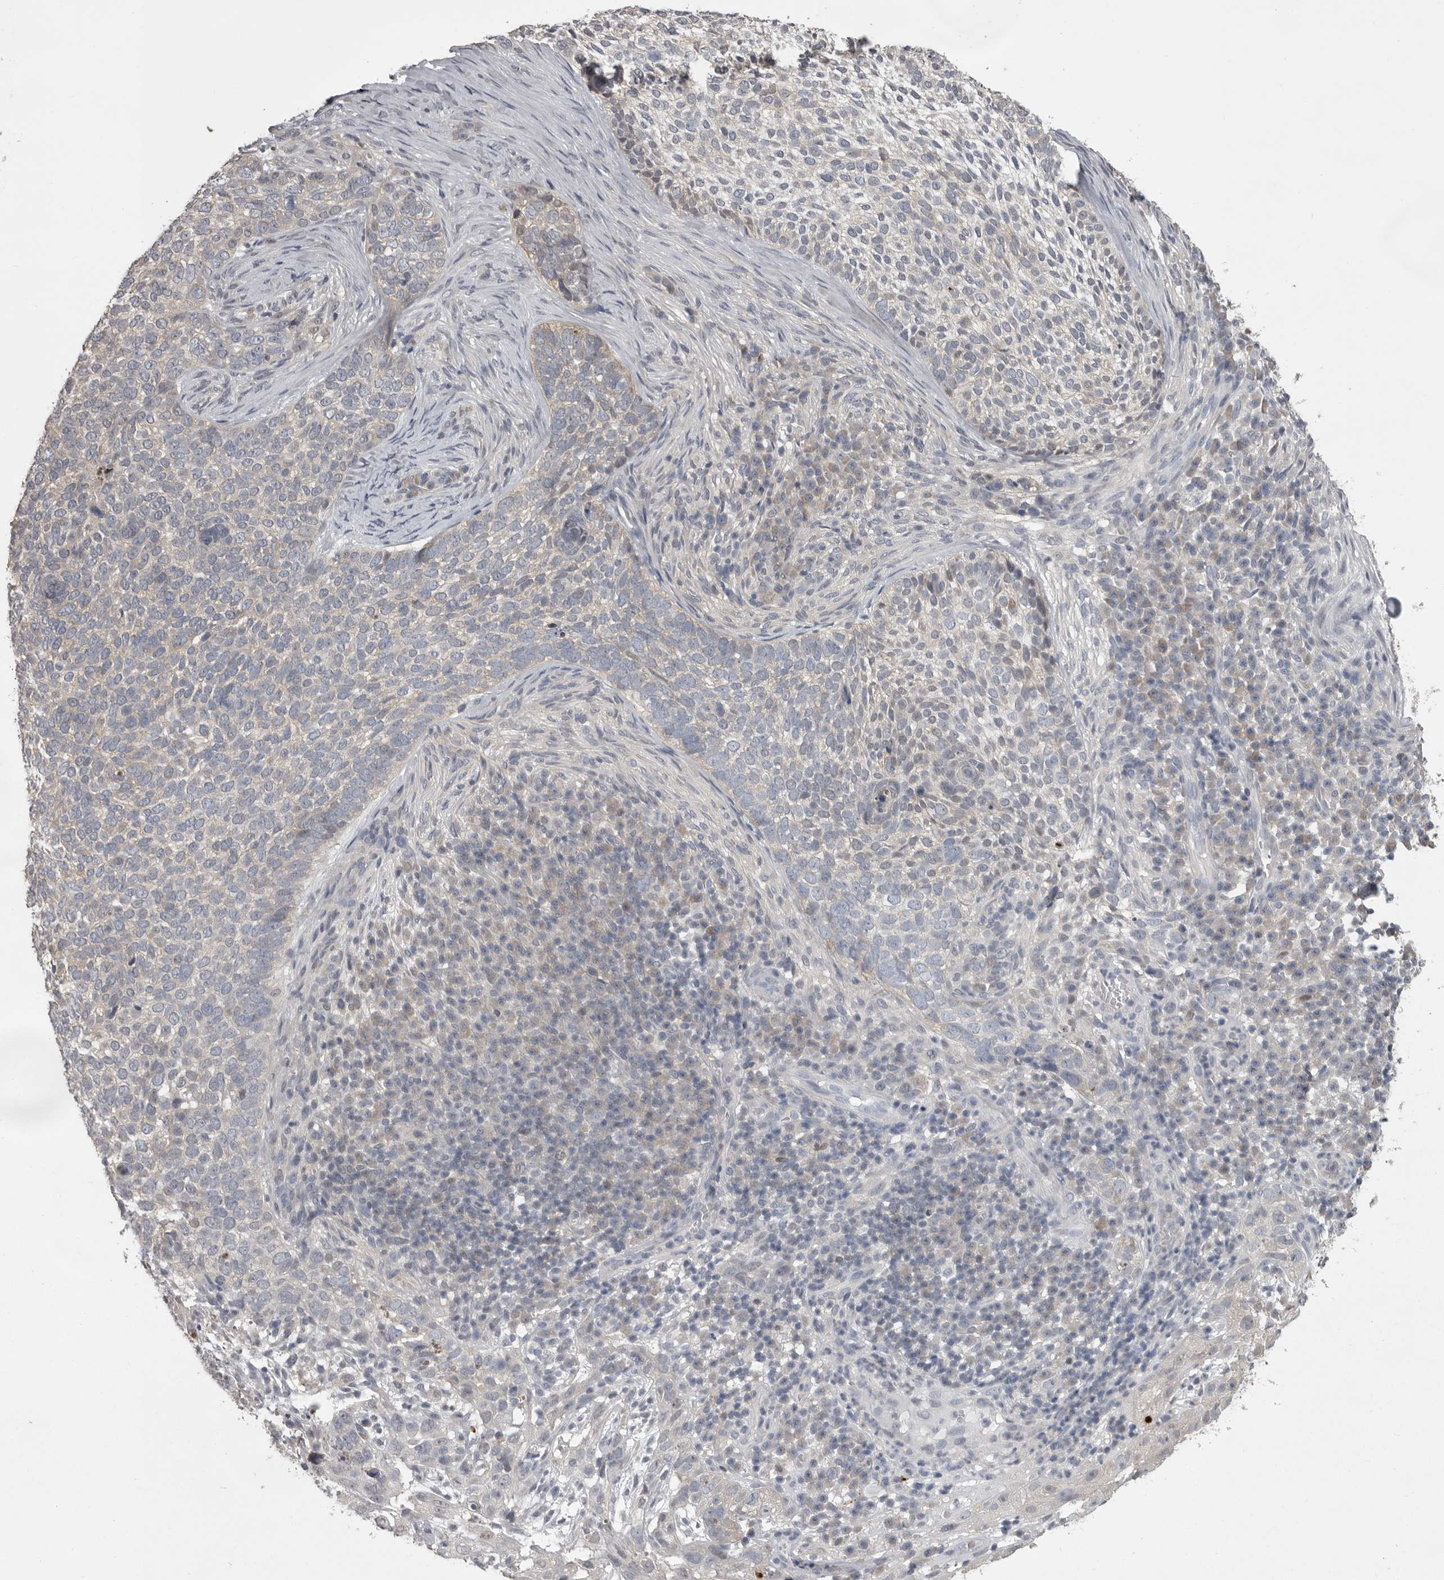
{"staining": {"intensity": "negative", "quantity": "none", "location": "none"}, "tissue": "skin cancer", "cell_type": "Tumor cells", "image_type": "cancer", "snomed": [{"axis": "morphology", "description": "Basal cell carcinoma"}, {"axis": "topography", "description": "Skin"}], "caption": "A high-resolution micrograph shows immunohistochemistry (IHC) staining of skin cancer, which reveals no significant expression in tumor cells. (DAB immunohistochemistry (IHC) visualized using brightfield microscopy, high magnification).", "gene": "MDH1", "patient": {"sex": "female", "age": 64}}